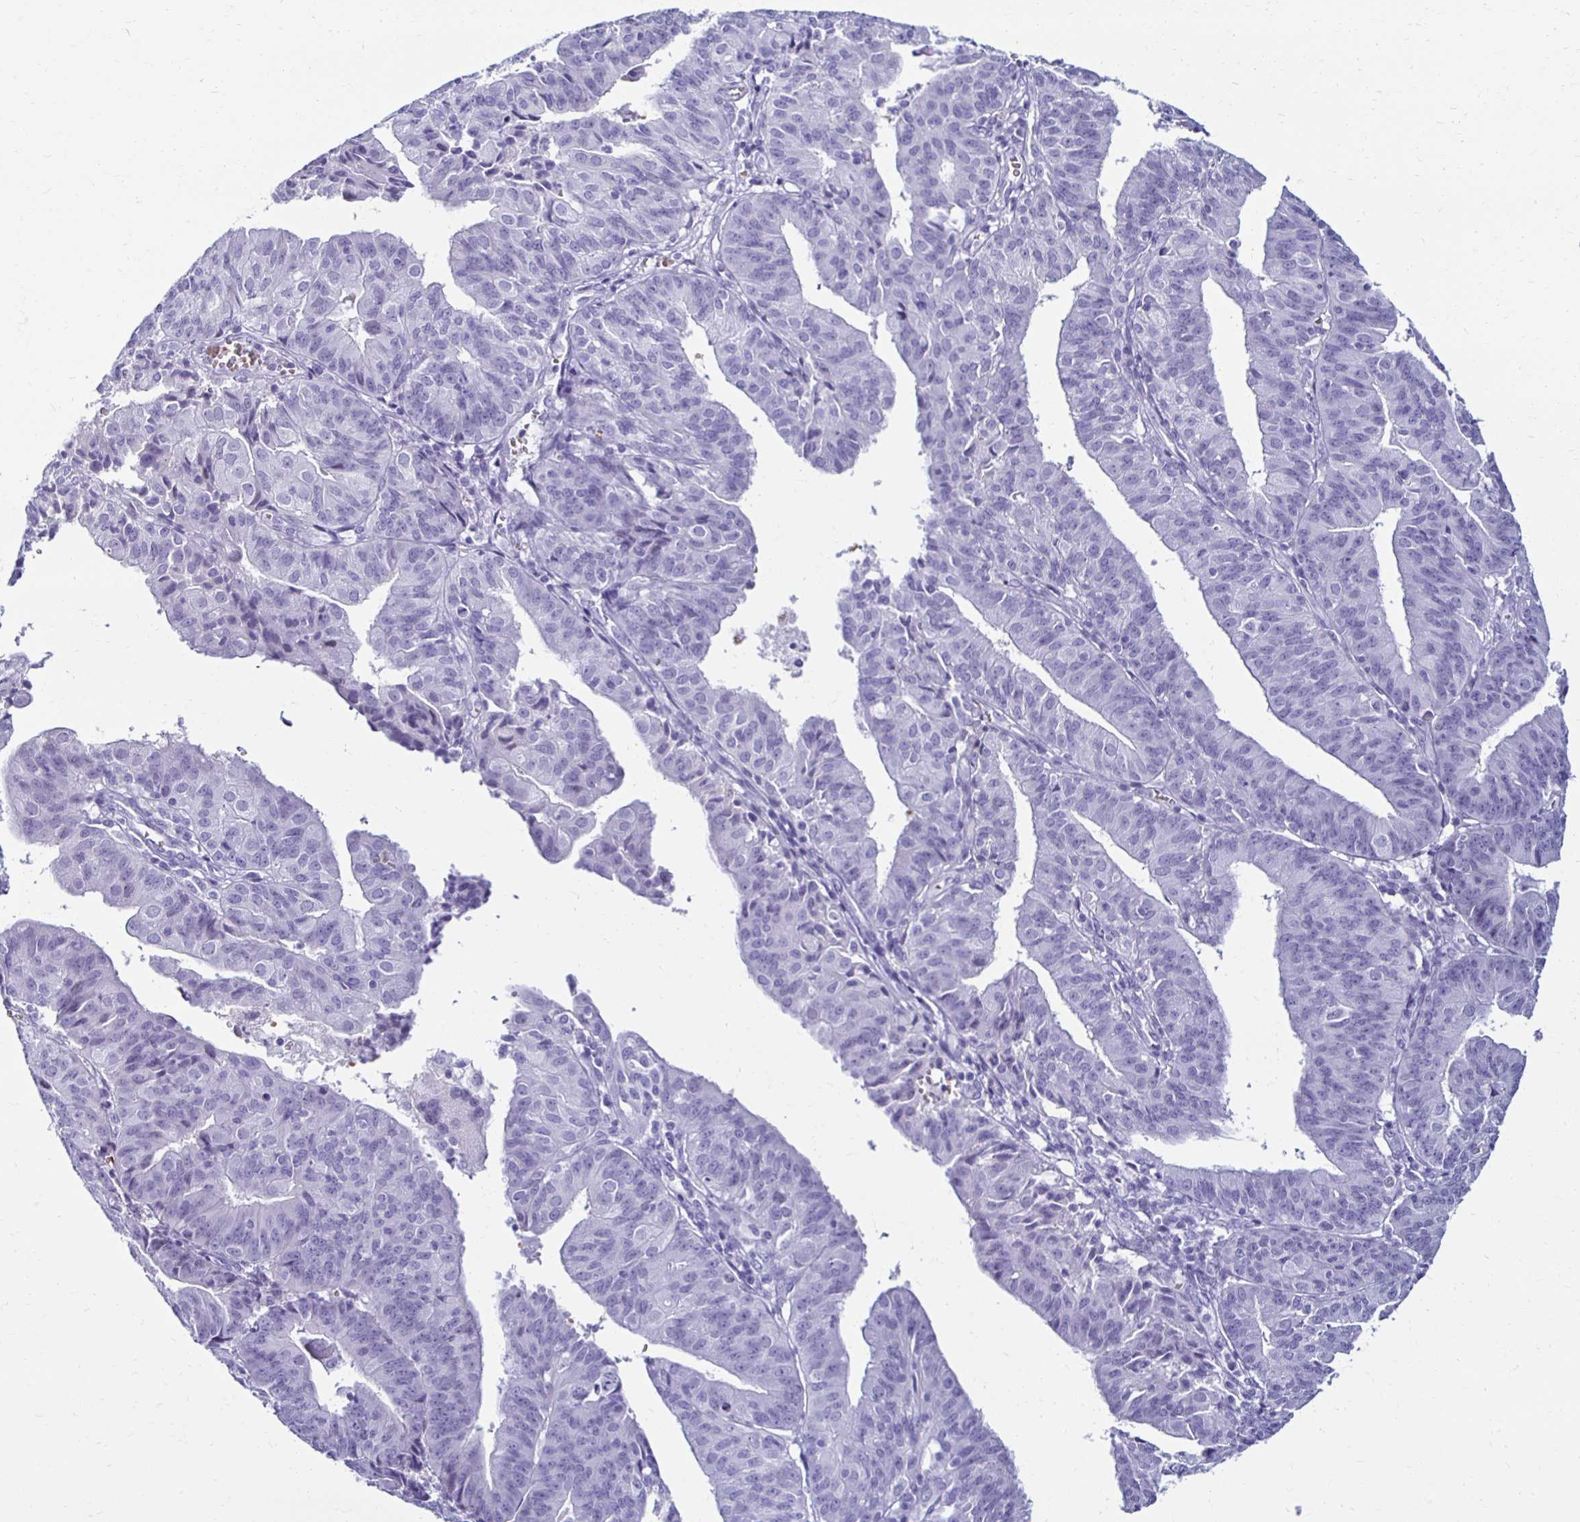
{"staining": {"intensity": "negative", "quantity": "none", "location": "none"}, "tissue": "endometrial cancer", "cell_type": "Tumor cells", "image_type": "cancer", "snomed": [{"axis": "morphology", "description": "Adenocarcinoma, NOS"}, {"axis": "topography", "description": "Endometrium"}], "caption": "Immunohistochemistry of human adenocarcinoma (endometrial) demonstrates no staining in tumor cells. The staining was performed using DAB to visualize the protein expression in brown, while the nuclei were stained in blue with hematoxylin (Magnification: 20x).", "gene": "RHBDL3", "patient": {"sex": "female", "age": 56}}